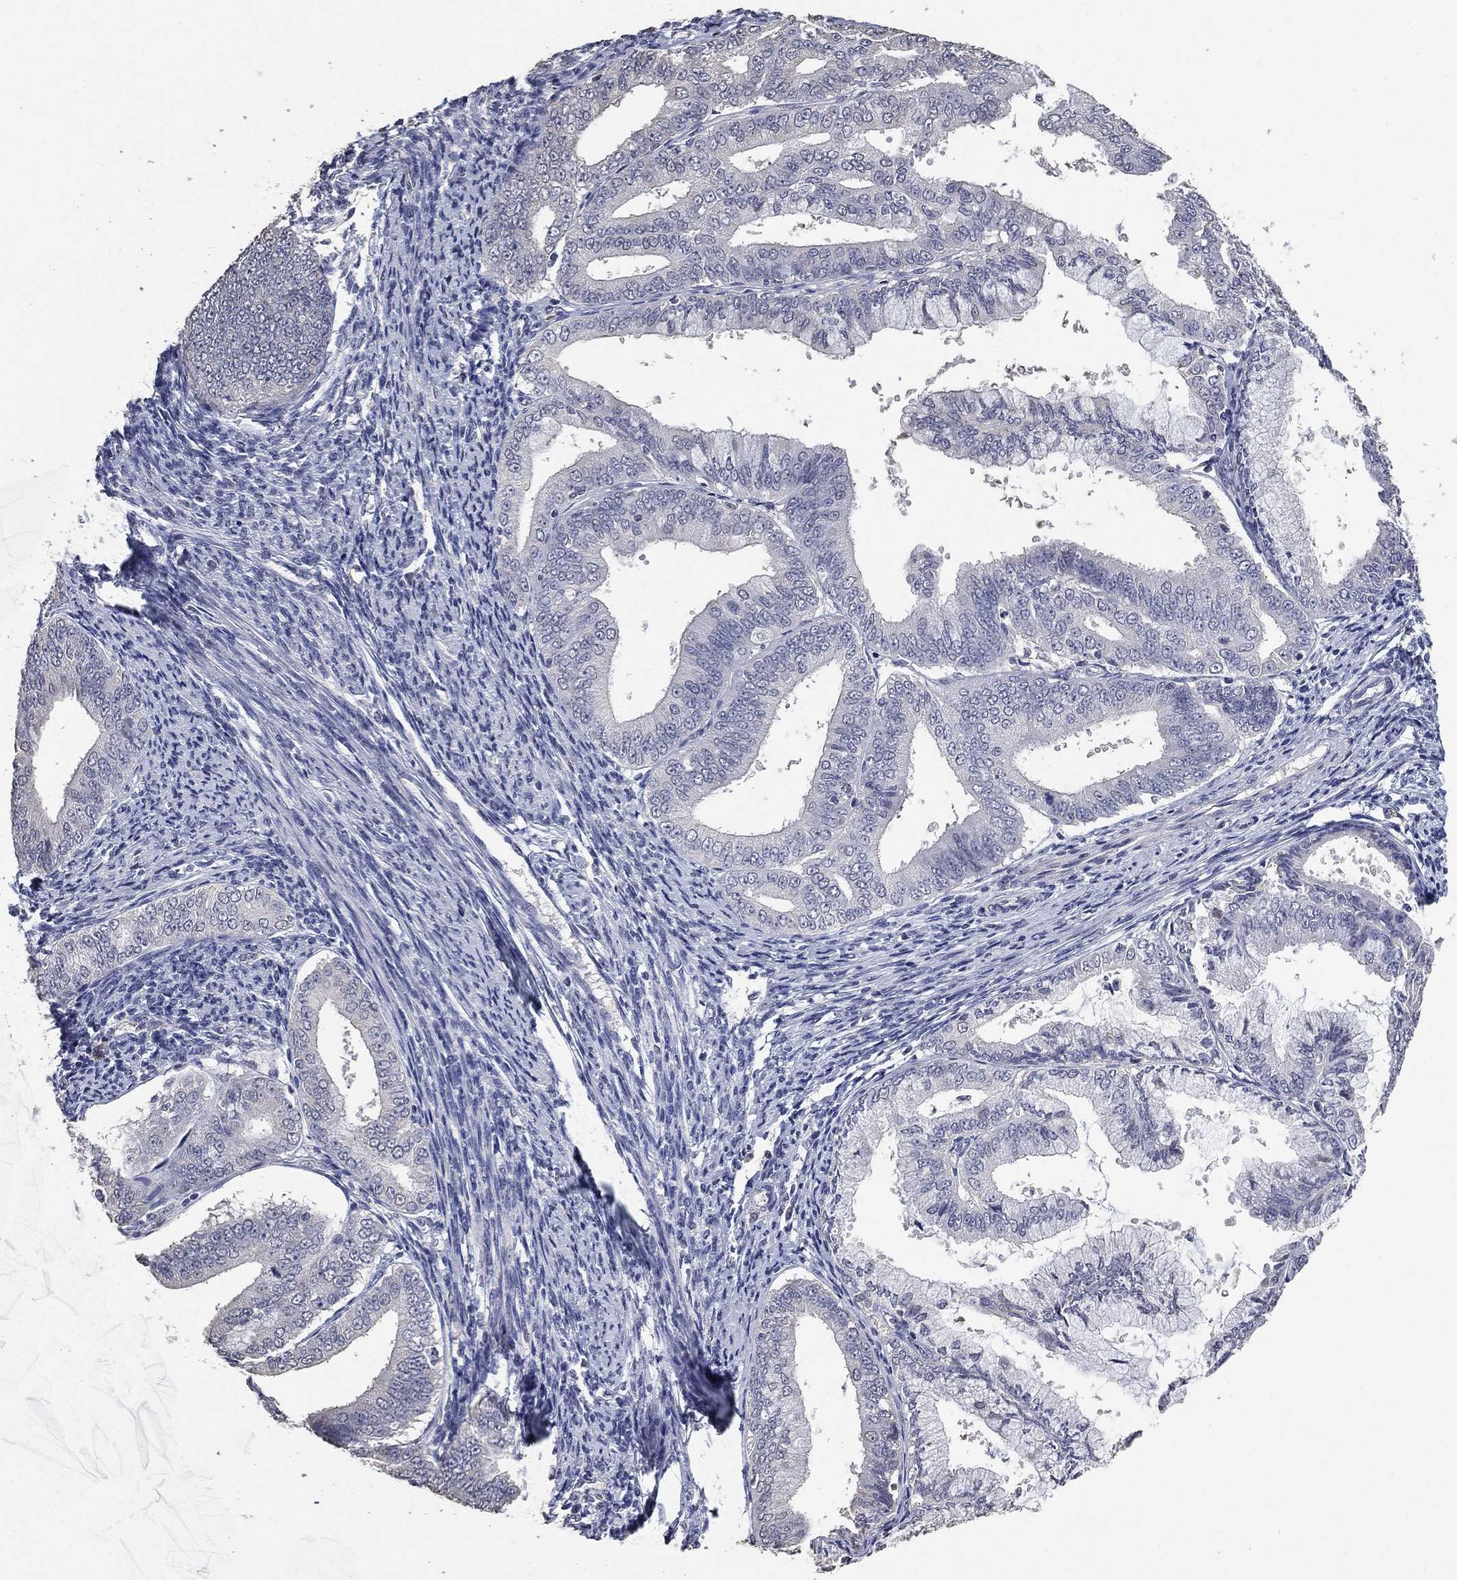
{"staining": {"intensity": "negative", "quantity": "none", "location": "none"}, "tissue": "endometrial cancer", "cell_type": "Tumor cells", "image_type": "cancer", "snomed": [{"axis": "morphology", "description": "Adenocarcinoma, NOS"}, {"axis": "topography", "description": "Endometrium"}], "caption": "Tumor cells are negative for brown protein staining in endometrial adenocarcinoma.", "gene": "DSG1", "patient": {"sex": "female", "age": 63}}